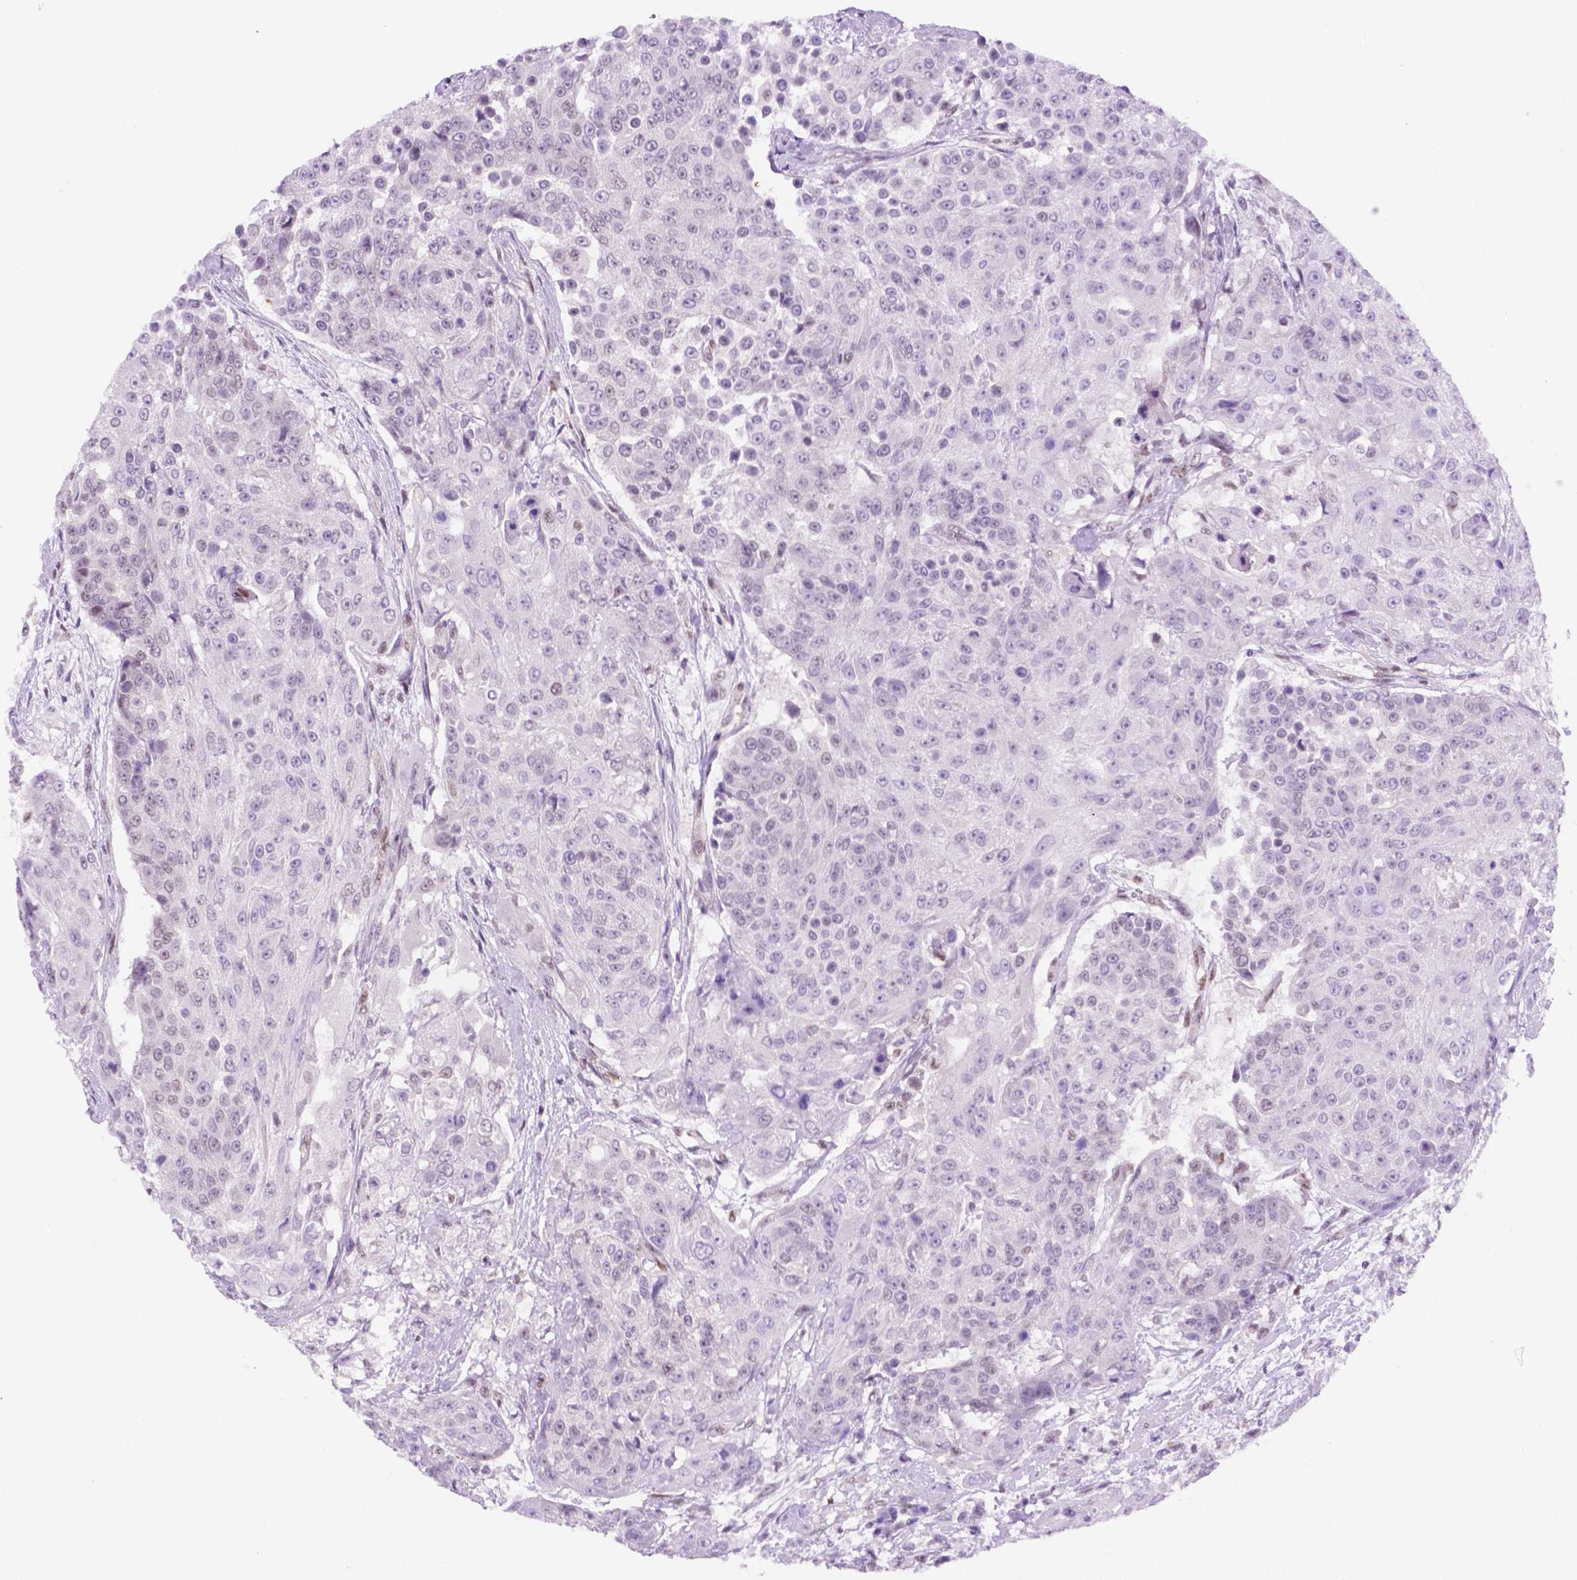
{"staining": {"intensity": "negative", "quantity": "none", "location": "none"}, "tissue": "urothelial cancer", "cell_type": "Tumor cells", "image_type": "cancer", "snomed": [{"axis": "morphology", "description": "Urothelial carcinoma, High grade"}, {"axis": "topography", "description": "Urinary bladder"}], "caption": "Micrograph shows no protein staining in tumor cells of urothelial cancer tissue.", "gene": "ERF", "patient": {"sex": "female", "age": 63}}